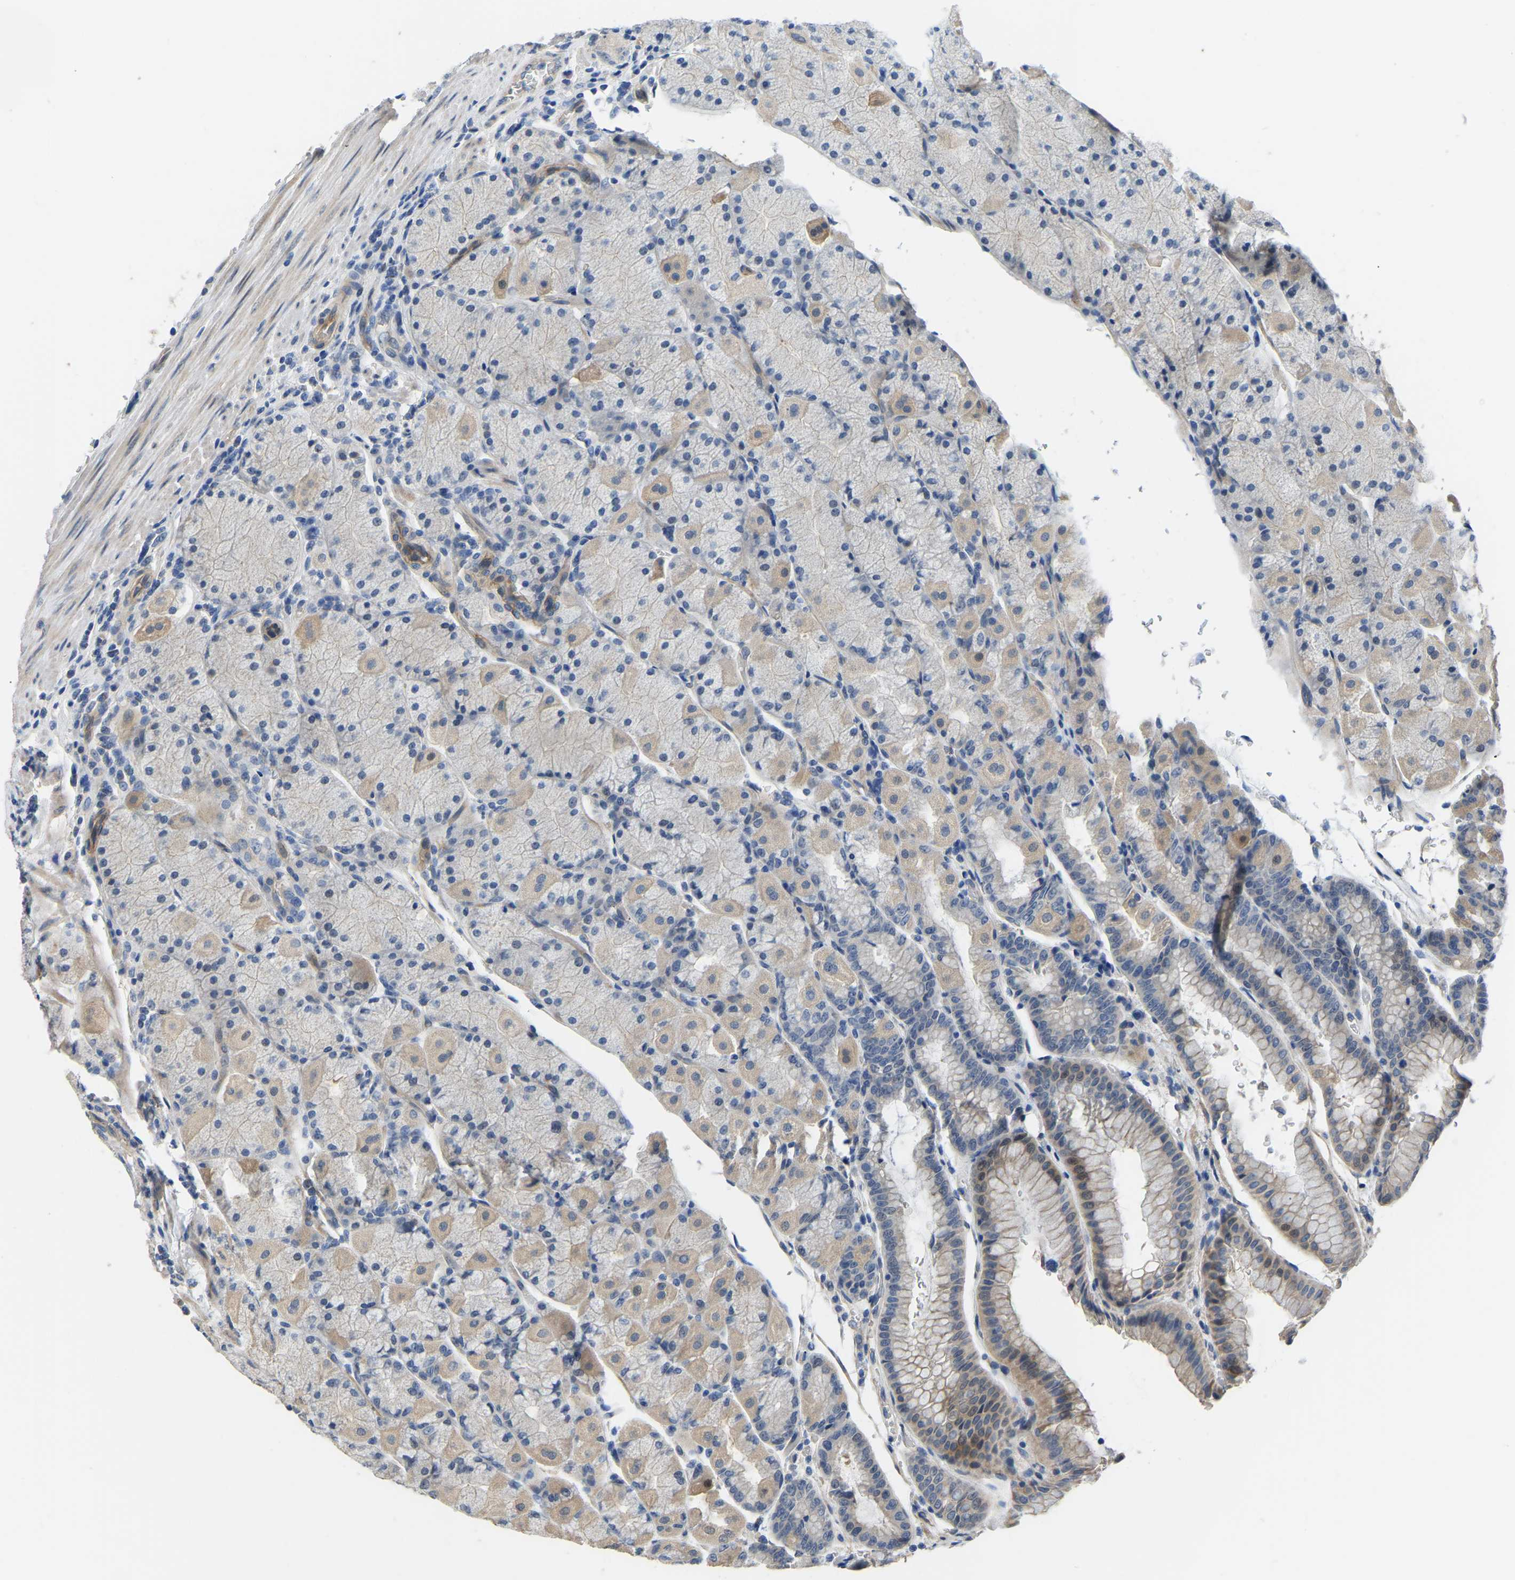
{"staining": {"intensity": "weak", "quantity": "25%-75%", "location": "cytoplasmic/membranous"}, "tissue": "stomach", "cell_type": "Glandular cells", "image_type": "normal", "snomed": [{"axis": "morphology", "description": "Normal tissue, NOS"}, {"axis": "morphology", "description": "Carcinoid, malignant, NOS"}, {"axis": "topography", "description": "Stomach, upper"}], "caption": "Normal stomach demonstrates weak cytoplasmic/membranous positivity in about 25%-75% of glandular cells, visualized by immunohistochemistry.", "gene": "HIGD2B", "patient": {"sex": "male", "age": 39}}